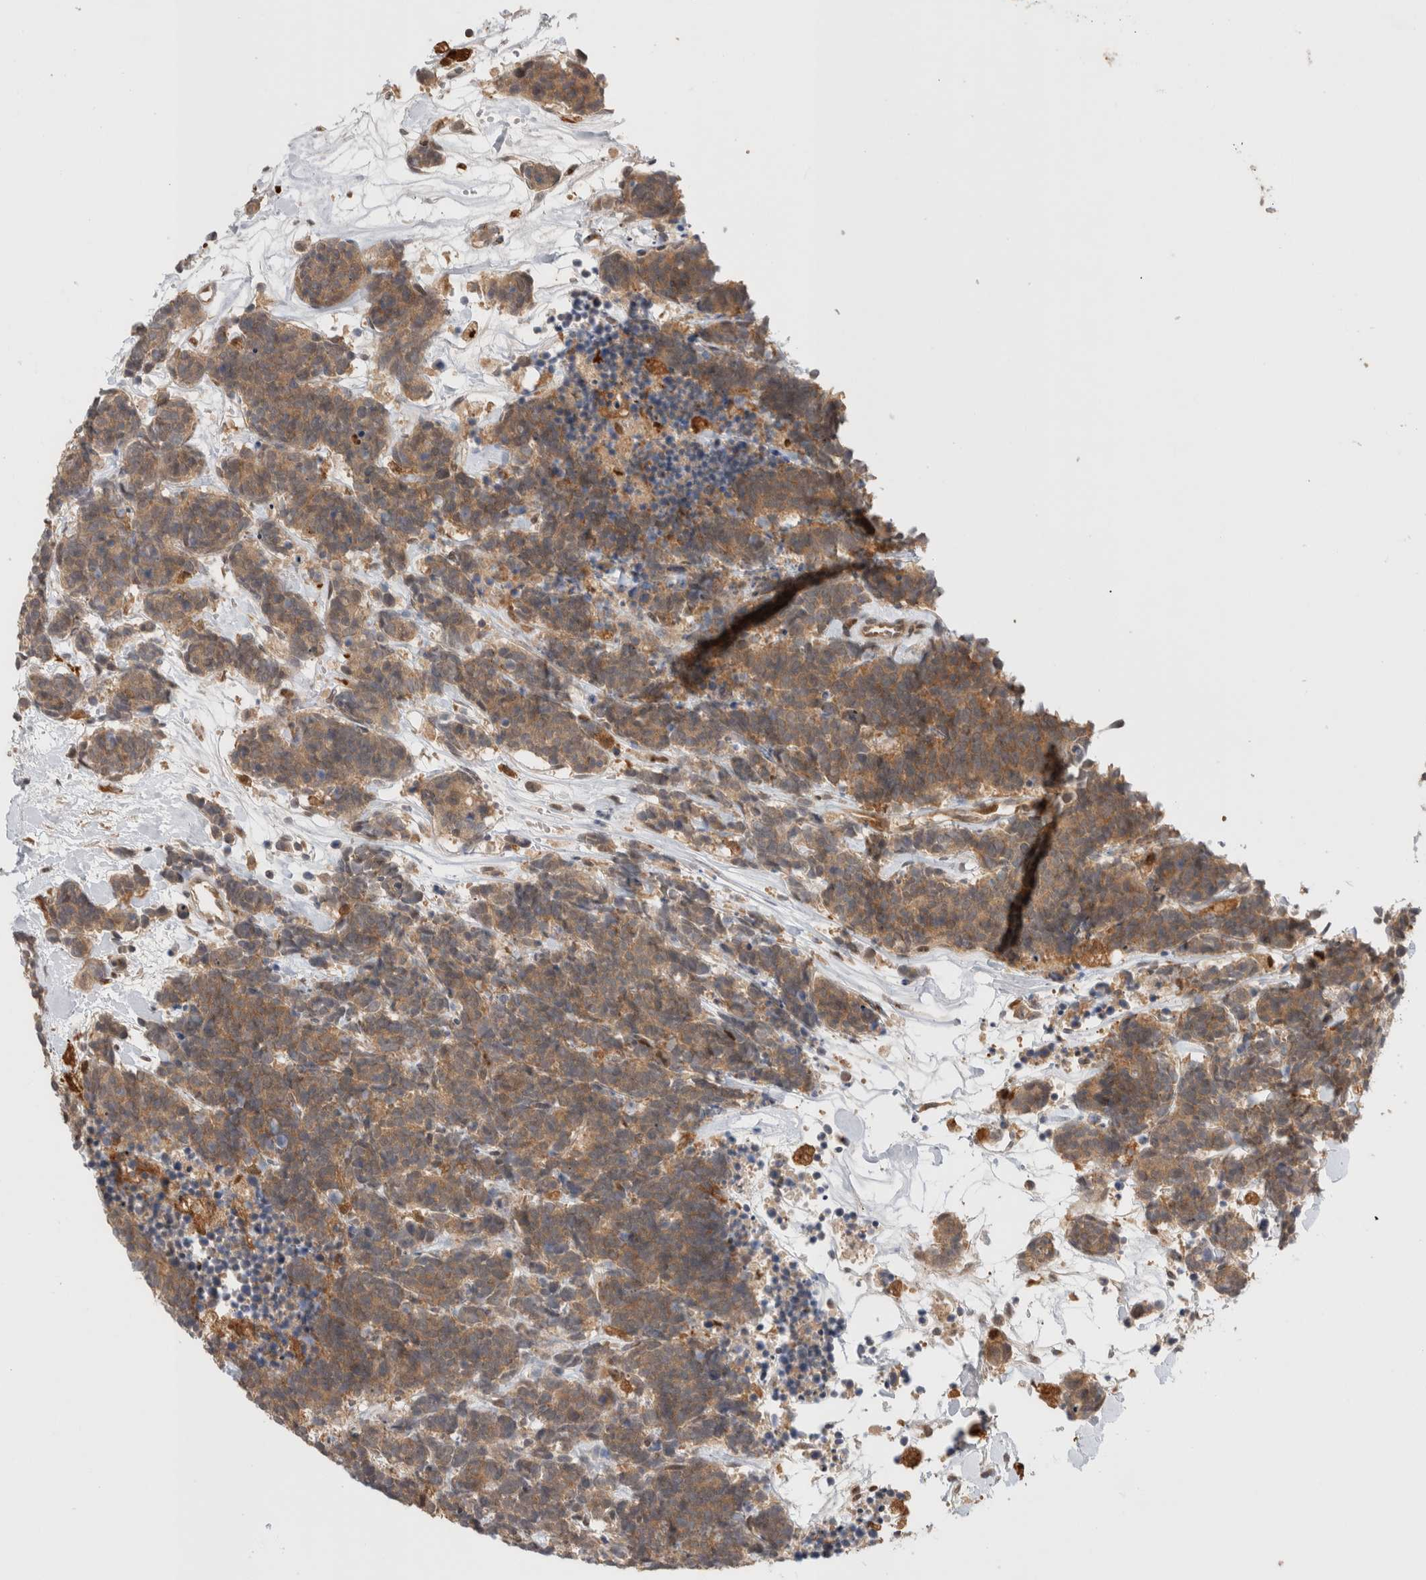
{"staining": {"intensity": "moderate", "quantity": ">75%", "location": "cytoplasmic/membranous"}, "tissue": "carcinoid", "cell_type": "Tumor cells", "image_type": "cancer", "snomed": [{"axis": "morphology", "description": "Carcinoma, NOS"}, {"axis": "morphology", "description": "Carcinoid, malignant, NOS"}, {"axis": "topography", "description": "Urinary bladder"}], "caption": "Immunohistochemistry (IHC) of carcinoid displays medium levels of moderate cytoplasmic/membranous expression in approximately >75% of tumor cells.", "gene": "OTUD6B", "patient": {"sex": "male", "age": 57}}